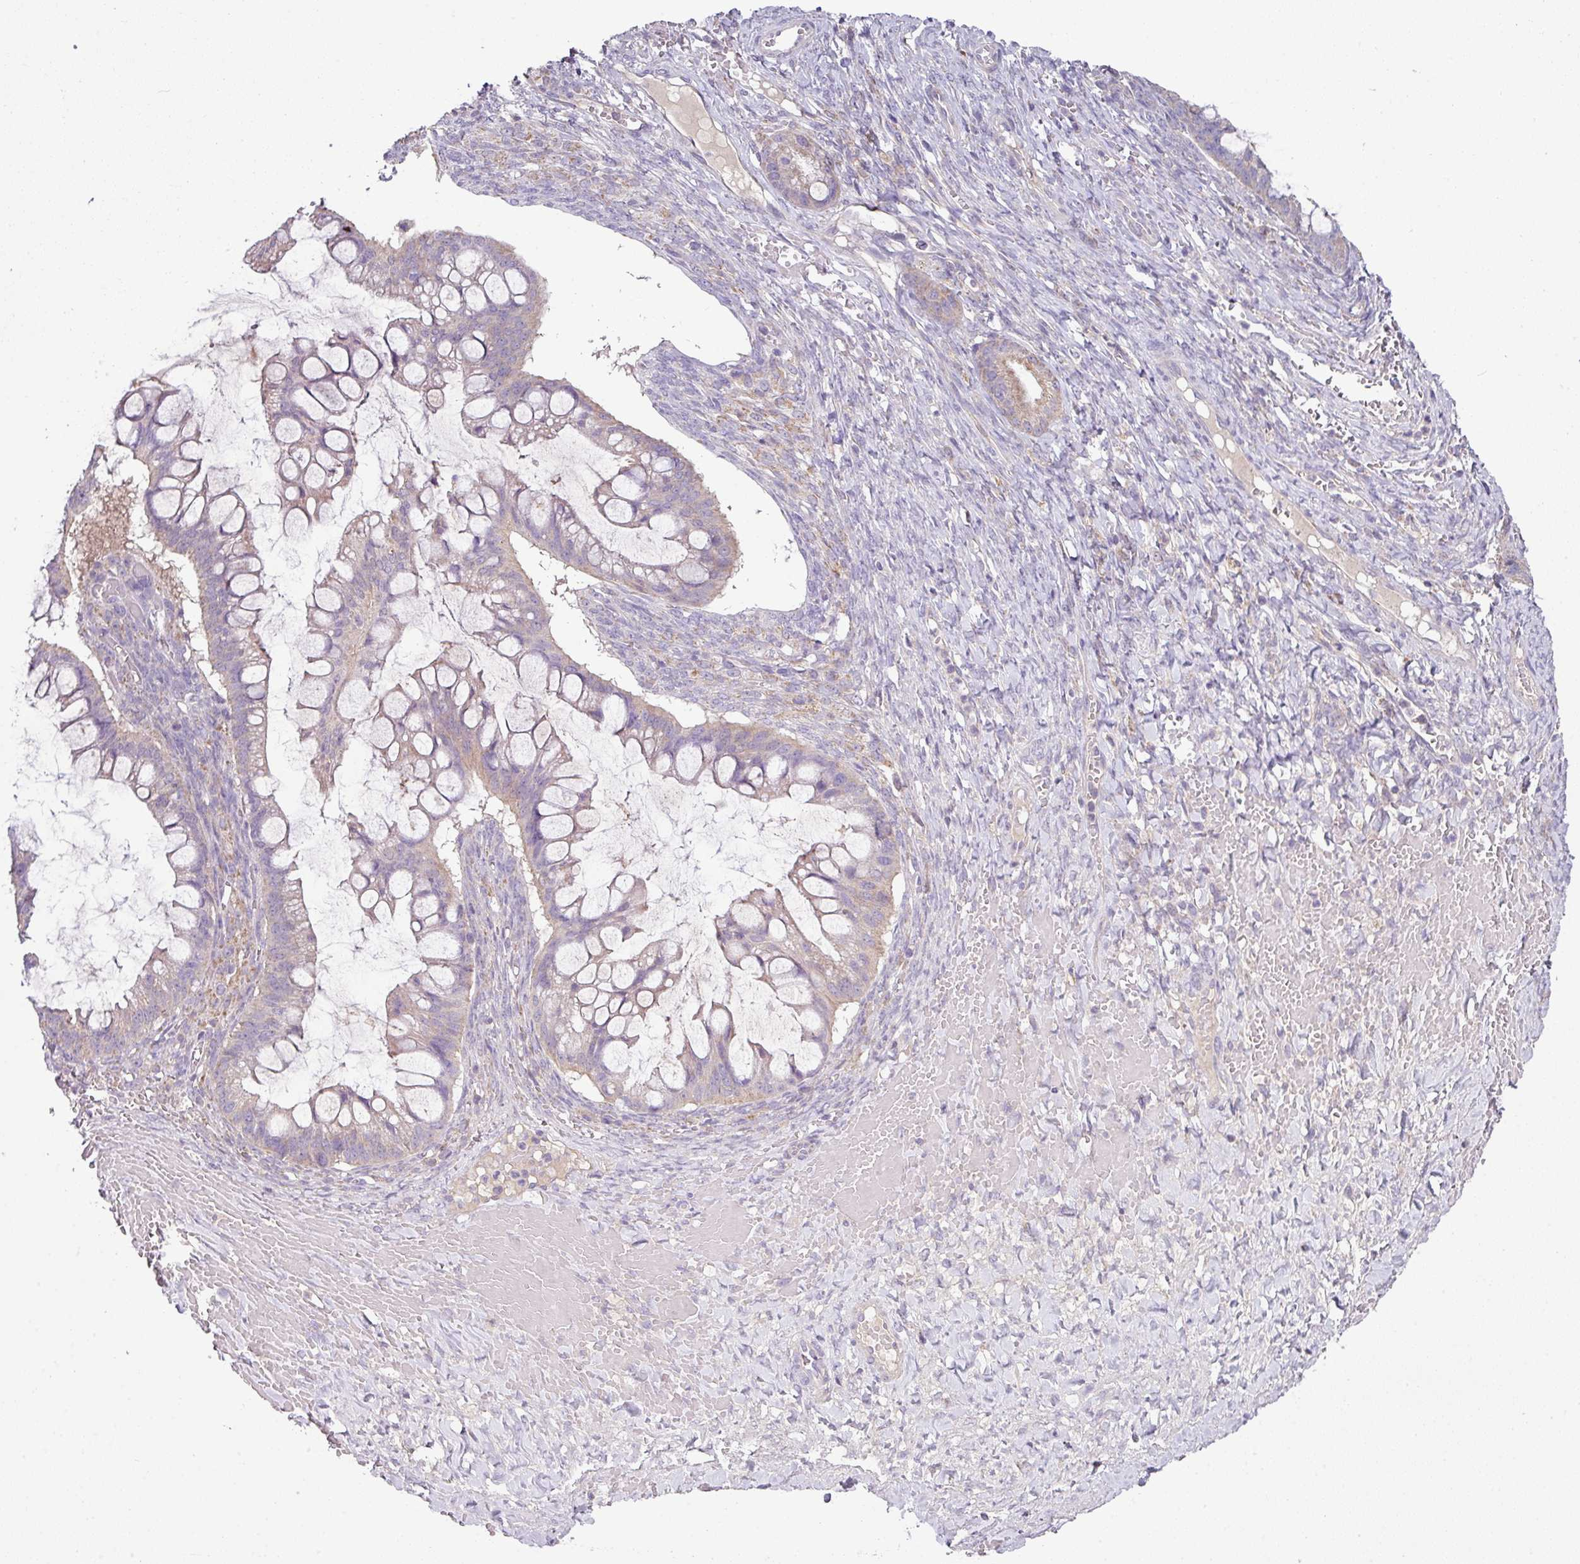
{"staining": {"intensity": "negative", "quantity": "none", "location": "none"}, "tissue": "ovarian cancer", "cell_type": "Tumor cells", "image_type": "cancer", "snomed": [{"axis": "morphology", "description": "Cystadenocarcinoma, mucinous, NOS"}, {"axis": "topography", "description": "Ovary"}], "caption": "Ovarian cancer was stained to show a protein in brown. There is no significant expression in tumor cells.", "gene": "LRRC9", "patient": {"sex": "female", "age": 73}}